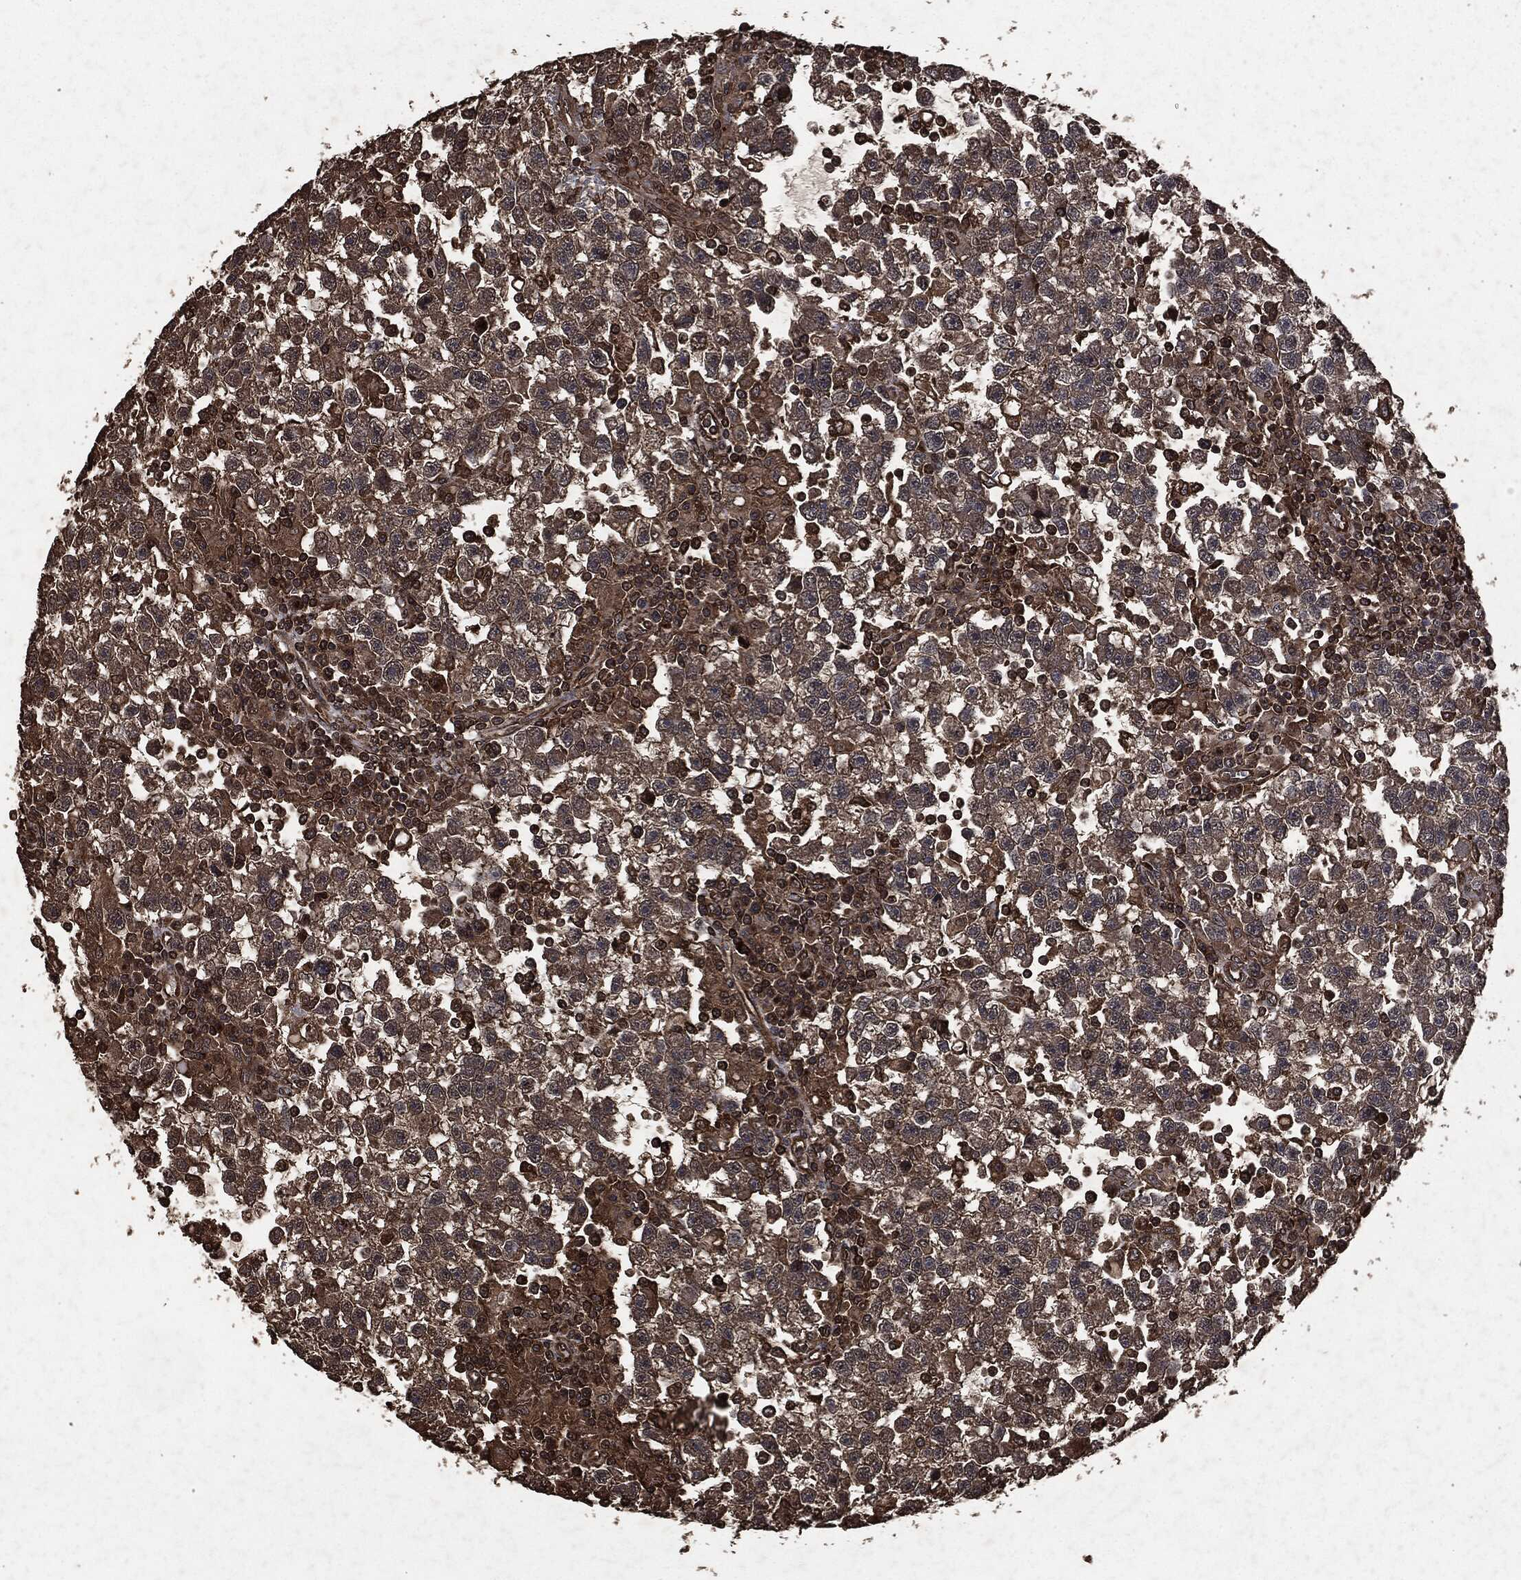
{"staining": {"intensity": "moderate", "quantity": "<25%", "location": "cytoplasmic/membranous"}, "tissue": "testis cancer", "cell_type": "Tumor cells", "image_type": "cancer", "snomed": [{"axis": "morphology", "description": "Seminoma, NOS"}, {"axis": "topography", "description": "Testis"}], "caption": "A histopathology image showing moderate cytoplasmic/membranous positivity in about <25% of tumor cells in testis cancer (seminoma), as visualized by brown immunohistochemical staining.", "gene": "HRAS", "patient": {"sex": "male", "age": 47}}